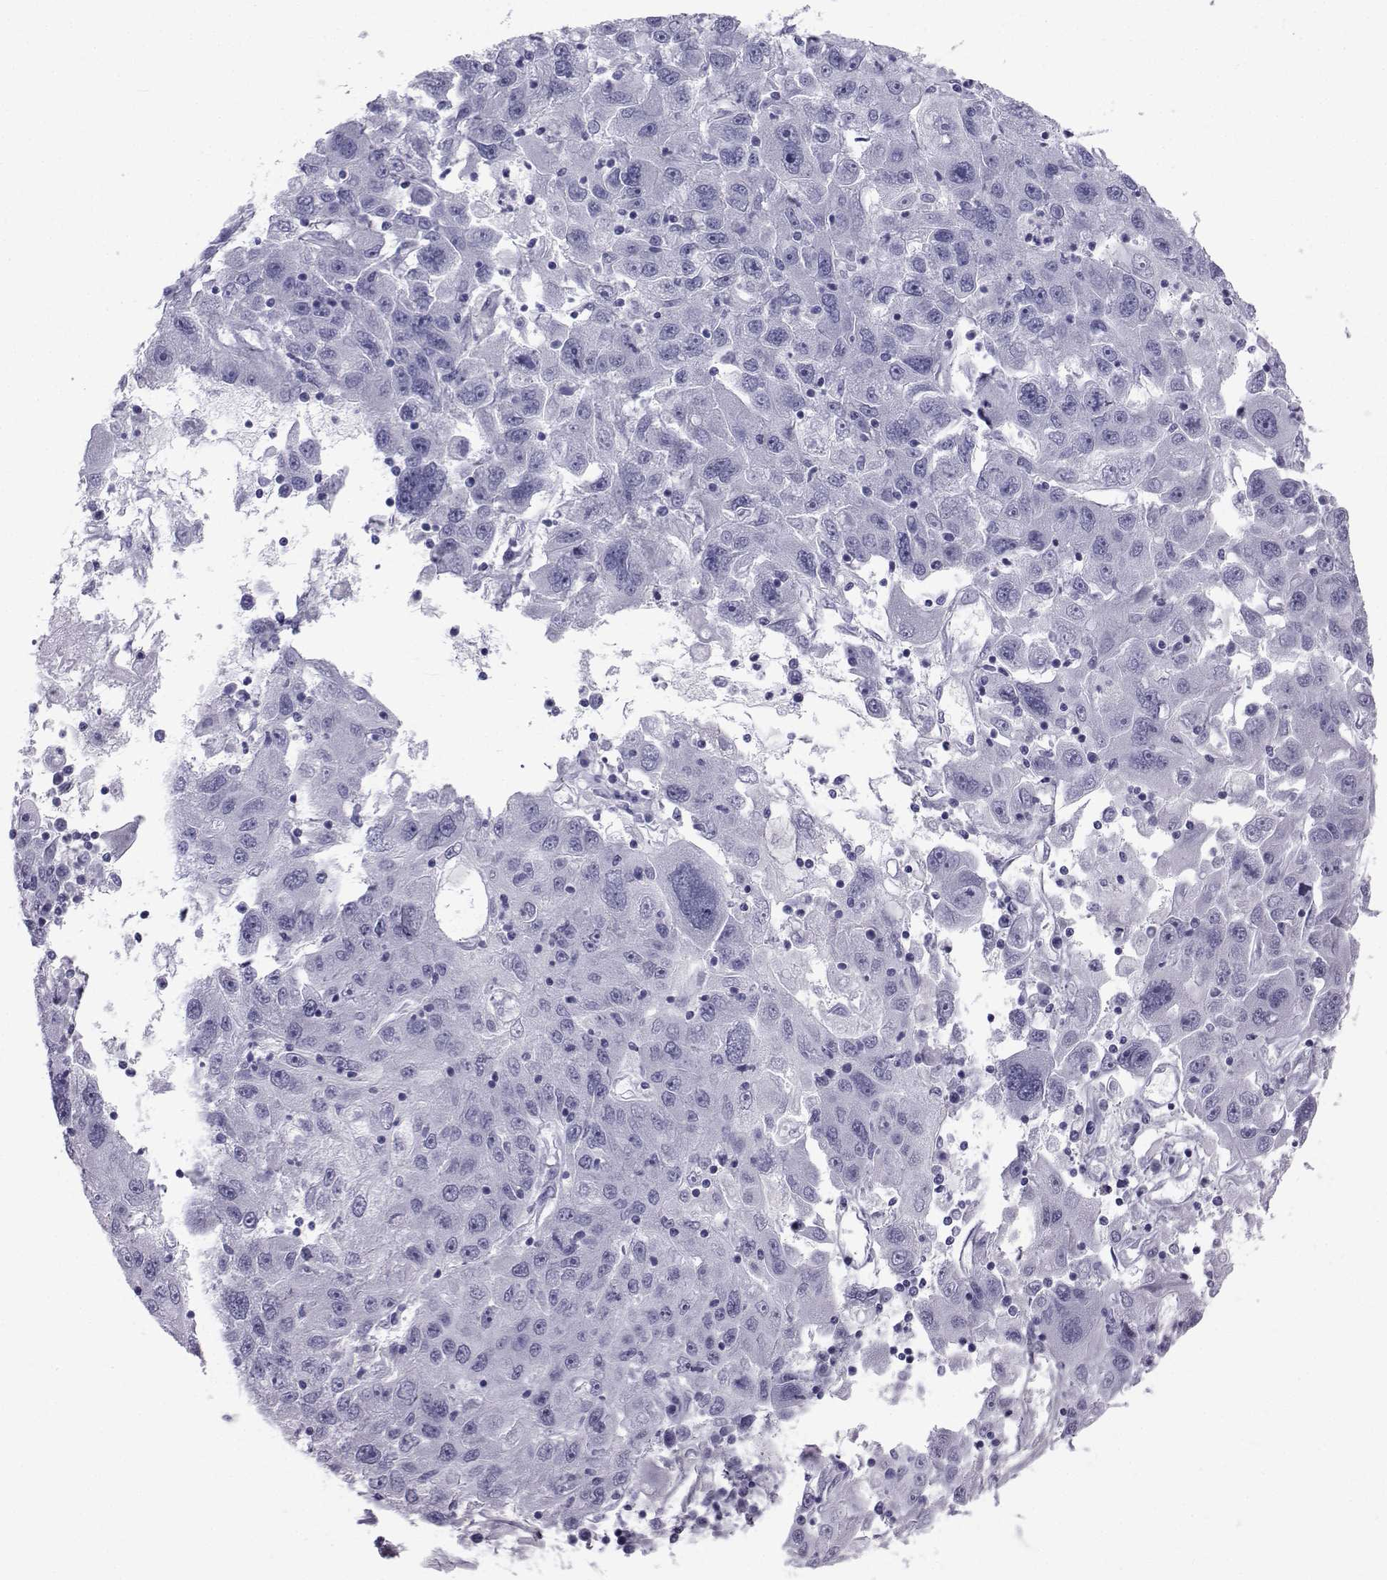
{"staining": {"intensity": "negative", "quantity": "none", "location": "none"}, "tissue": "stomach cancer", "cell_type": "Tumor cells", "image_type": "cancer", "snomed": [{"axis": "morphology", "description": "Adenocarcinoma, NOS"}, {"axis": "topography", "description": "Stomach"}], "caption": "The micrograph demonstrates no staining of tumor cells in stomach cancer.", "gene": "SPANXD", "patient": {"sex": "male", "age": 56}}